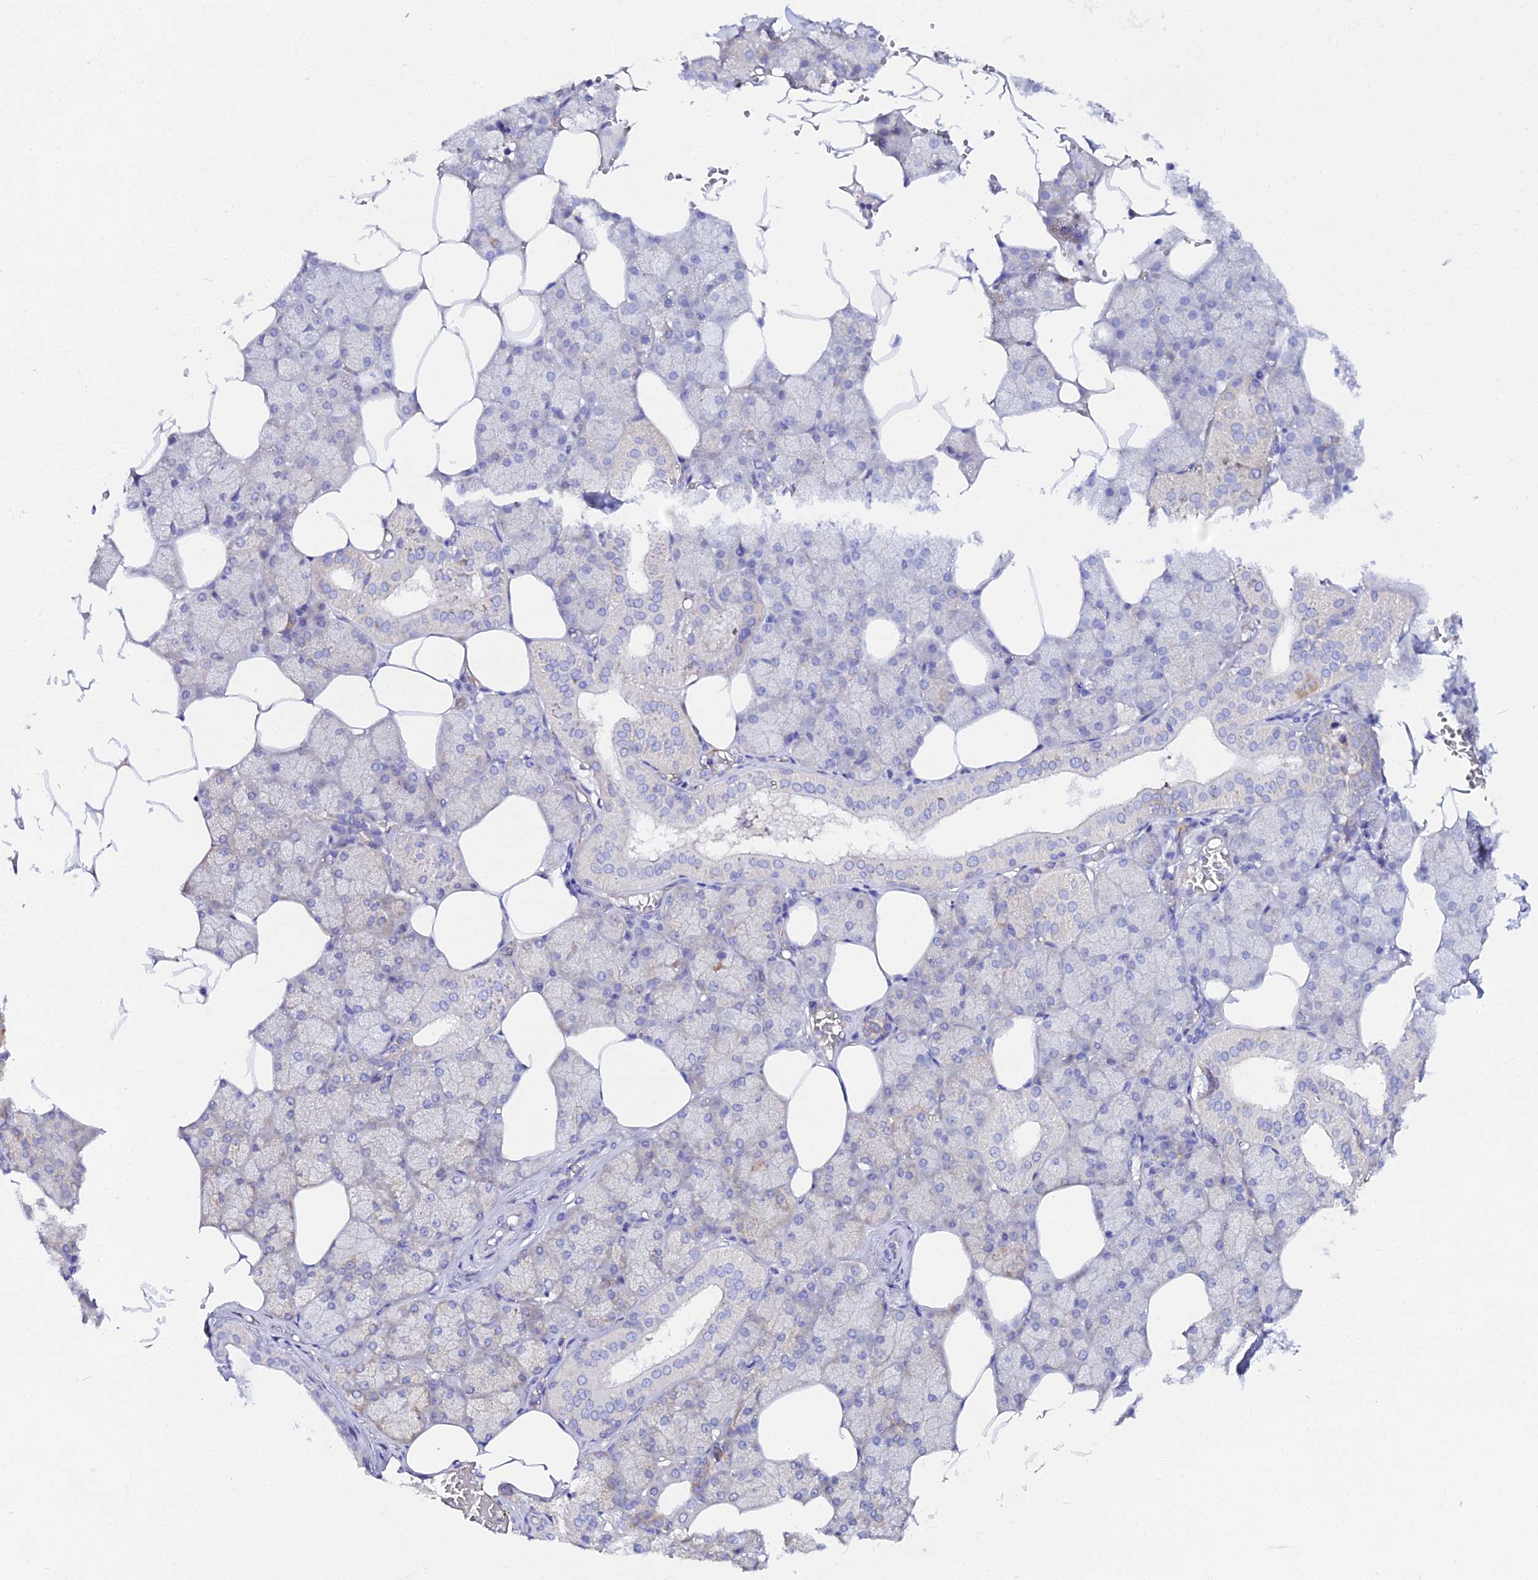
{"staining": {"intensity": "moderate", "quantity": "<25%", "location": "cytoplasmic/membranous"}, "tissue": "salivary gland", "cell_type": "Glandular cells", "image_type": "normal", "snomed": [{"axis": "morphology", "description": "Normal tissue, NOS"}, {"axis": "topography", "description": "Salivary gland"}], "caption": "A brown stain labels moderate cytoplasmic/membranous expression of a protein in glandular cells of normal salivary gland.", "gene": "CFAP45", "patient": {"sex": "male", "age": 62}}